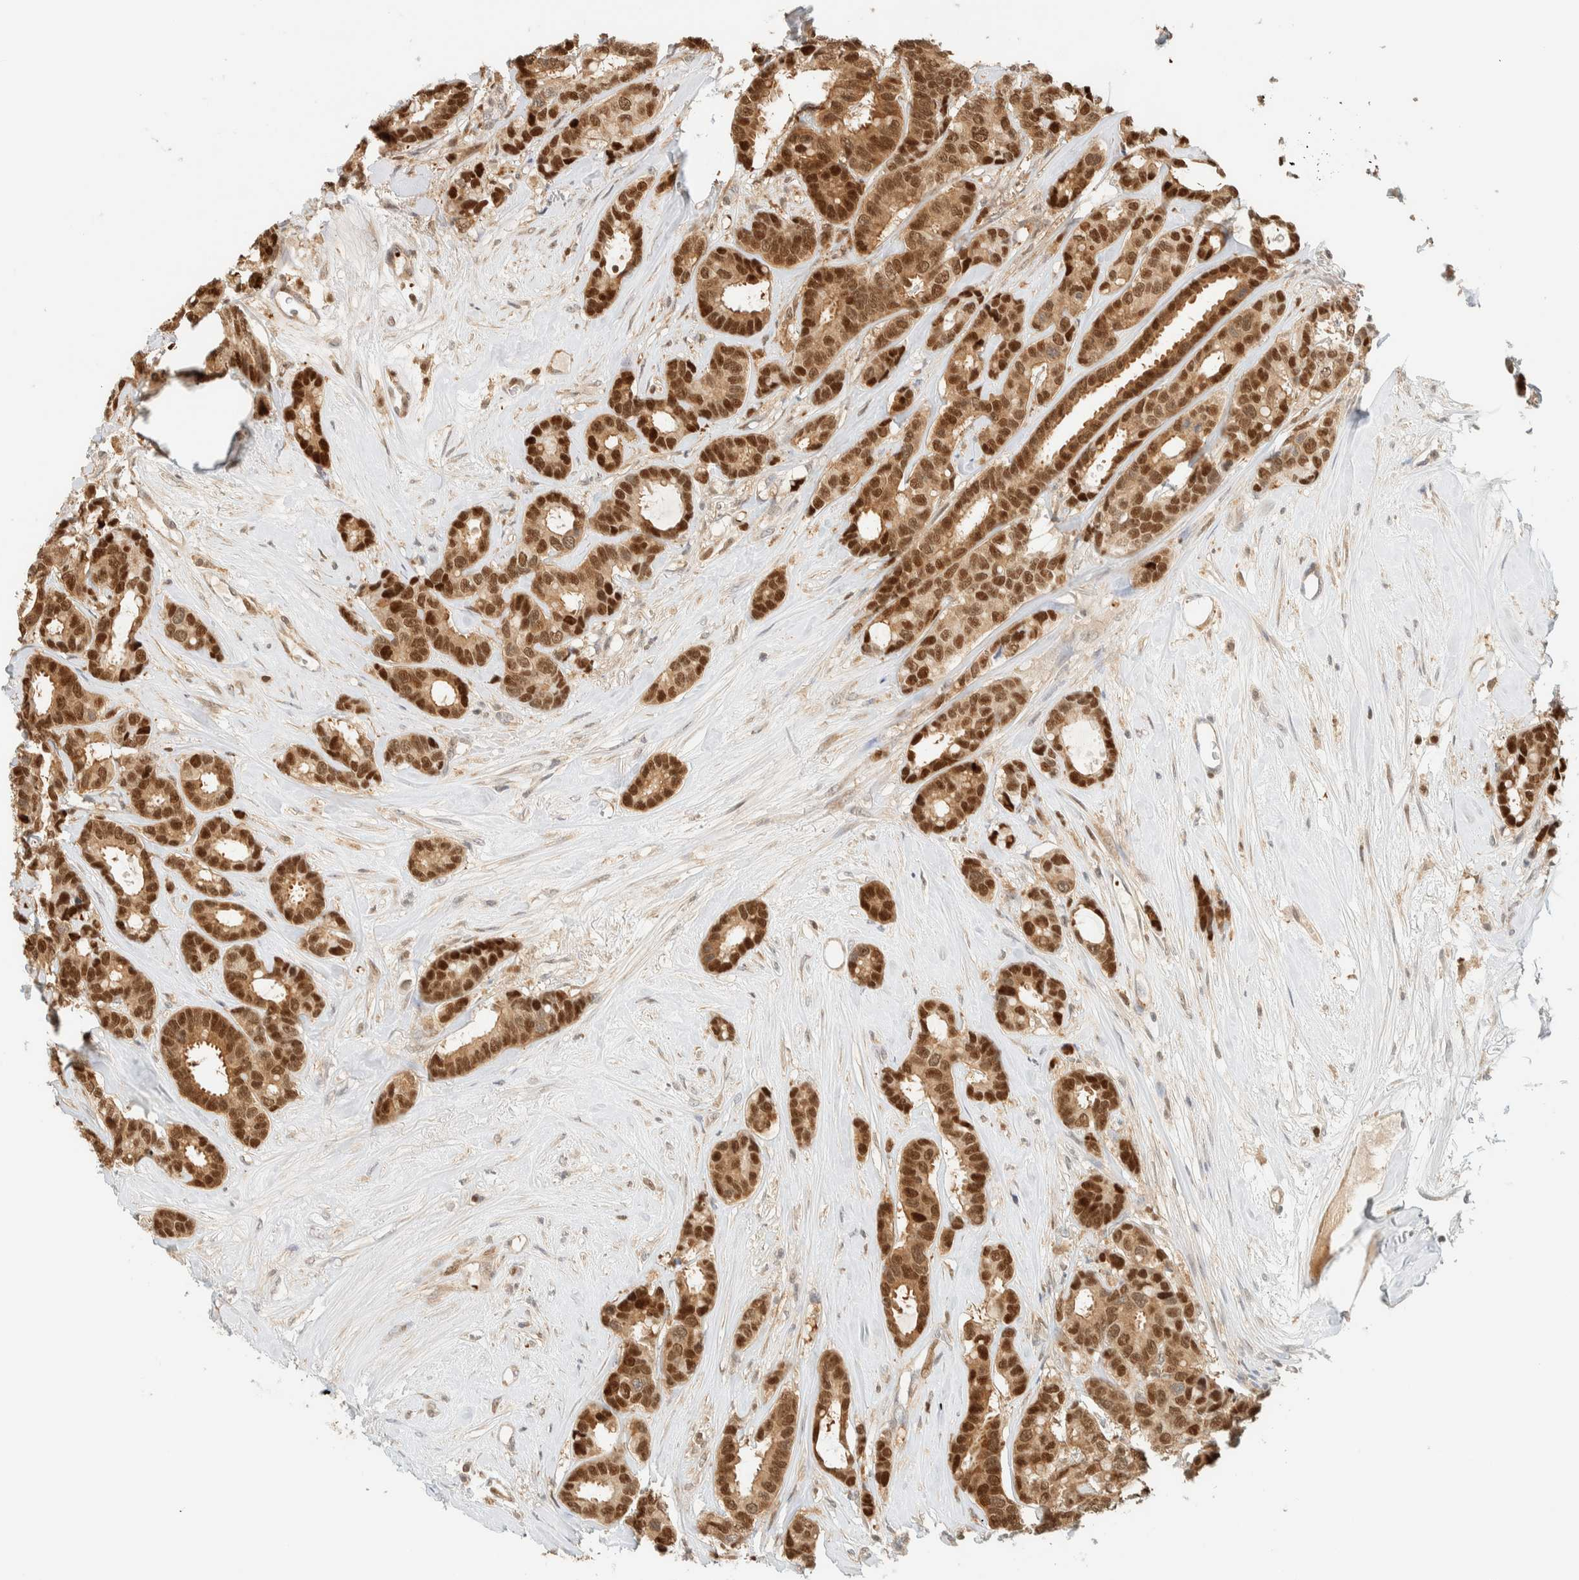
{"staining": {"intensity": "strong", "quantity": ">75%", "location": "cytoplasmic/membranous,nuclear"}, "tissue": "breast cancer", "cell_type": "Tumor cells", "image_type": "cancer", "snomed": [{"axis": "morphology", "description": "Duct carcinoma"}, {"axis": "topography", "description": "Breast"}], "caption": "Immunohistochemical staining of human breast cancer displays high levels of strong cytoplasmic/membranous and nuclear positivity in about >75% of tumor cells.", "gene": "ZBTB37", "patient": {"sex": "female", "age": 87}}